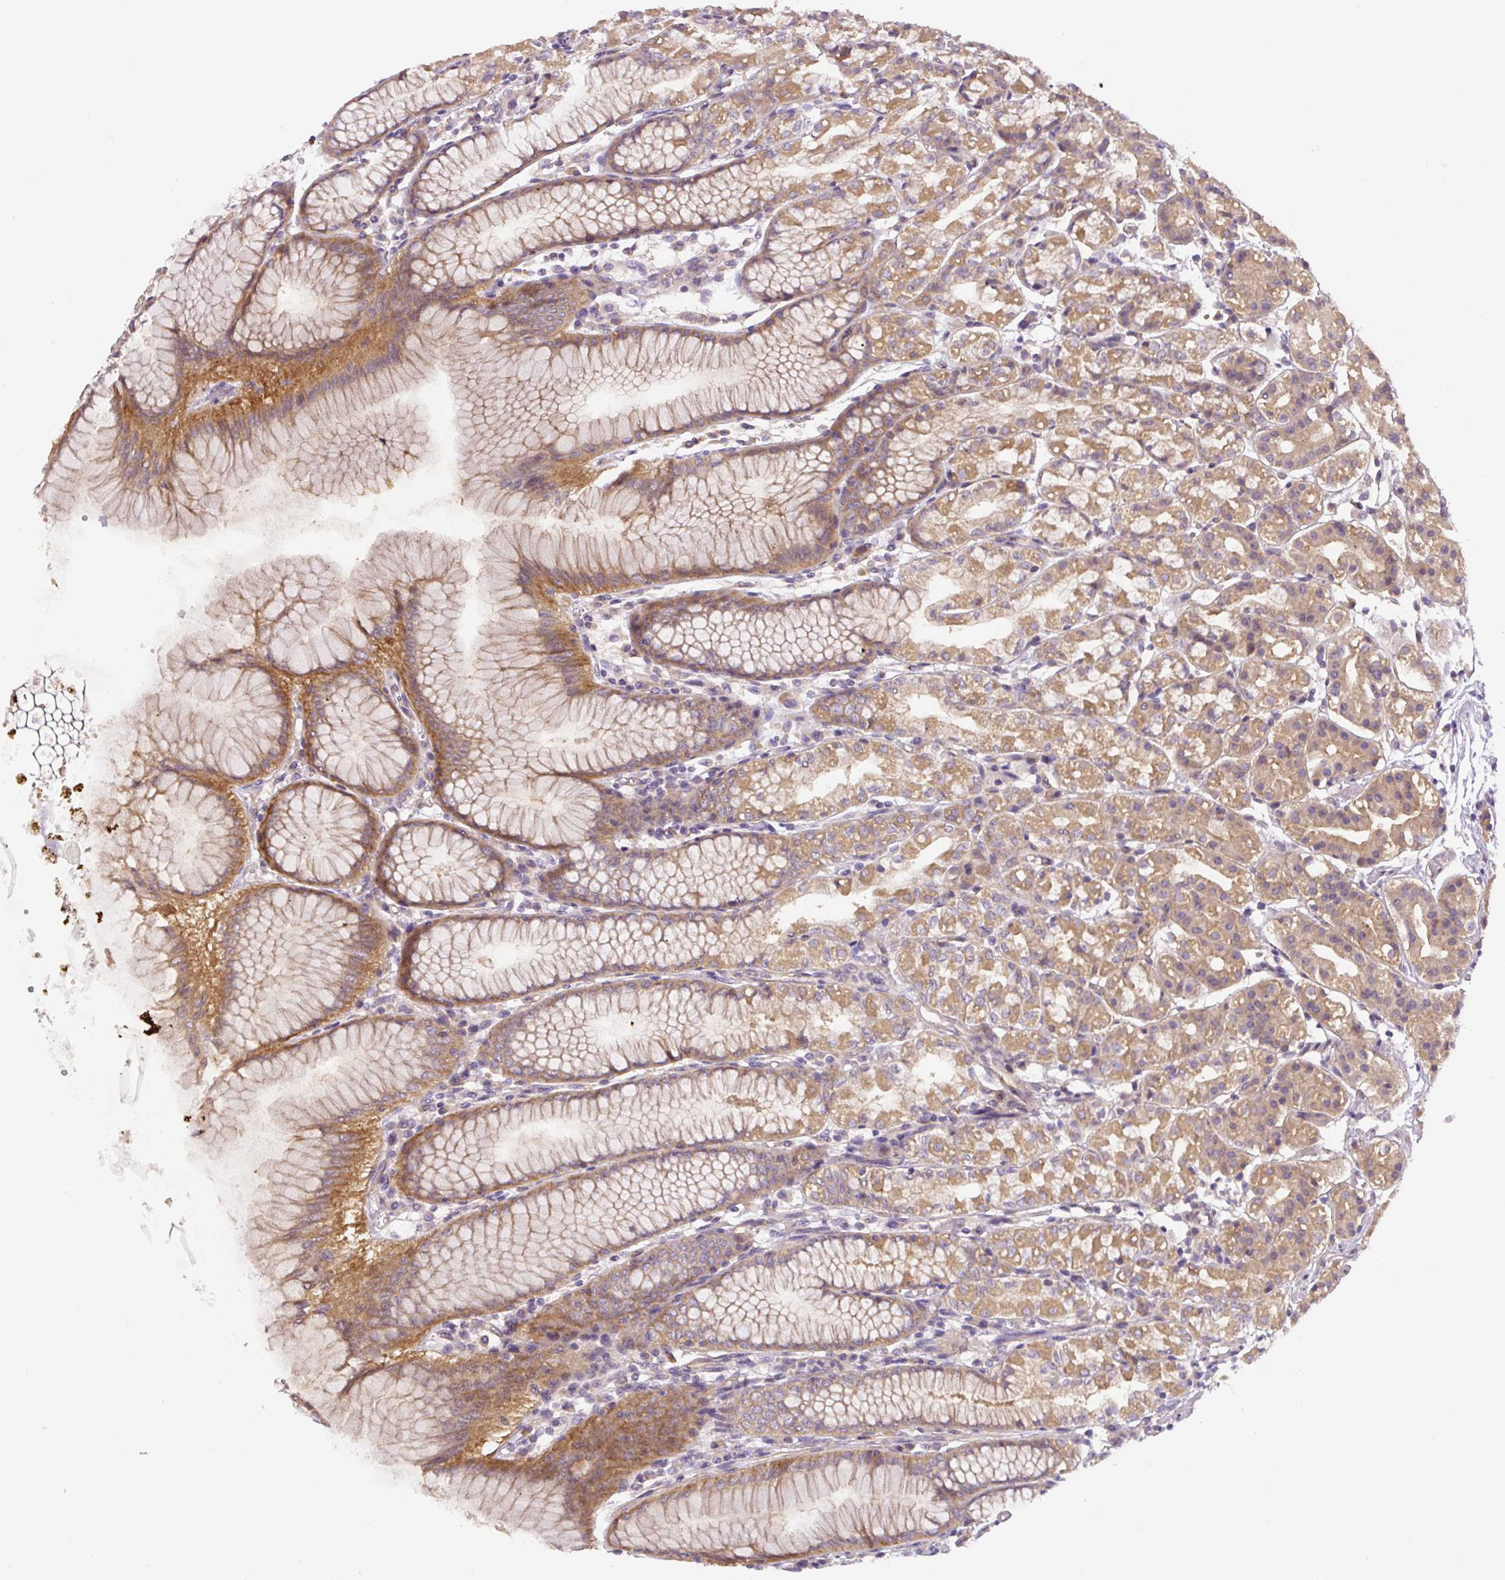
{"staining": {"intensity": "moderate", "quantity": ">75%", "location": "cytoplasmic/membranous"}, "tissue": "stomach", "cell_type": "Glandular cells", "image_type": "normal", "snomed": [{"axis": "morphology", "description": "Normal tissue, NOS"}, {"axis": "topography", "description": "Stomach"}], "caption": "Immunohistochemical staining of benign human stomach exhibits medium levels of moderate cytoplasmic/membranous staining in approximately >75% of glandular cells. (Brightfield microscopy of DAB IHC at high magnification).", "gene": "UBL3", "patient": {"sex": "female", "age": 57}}